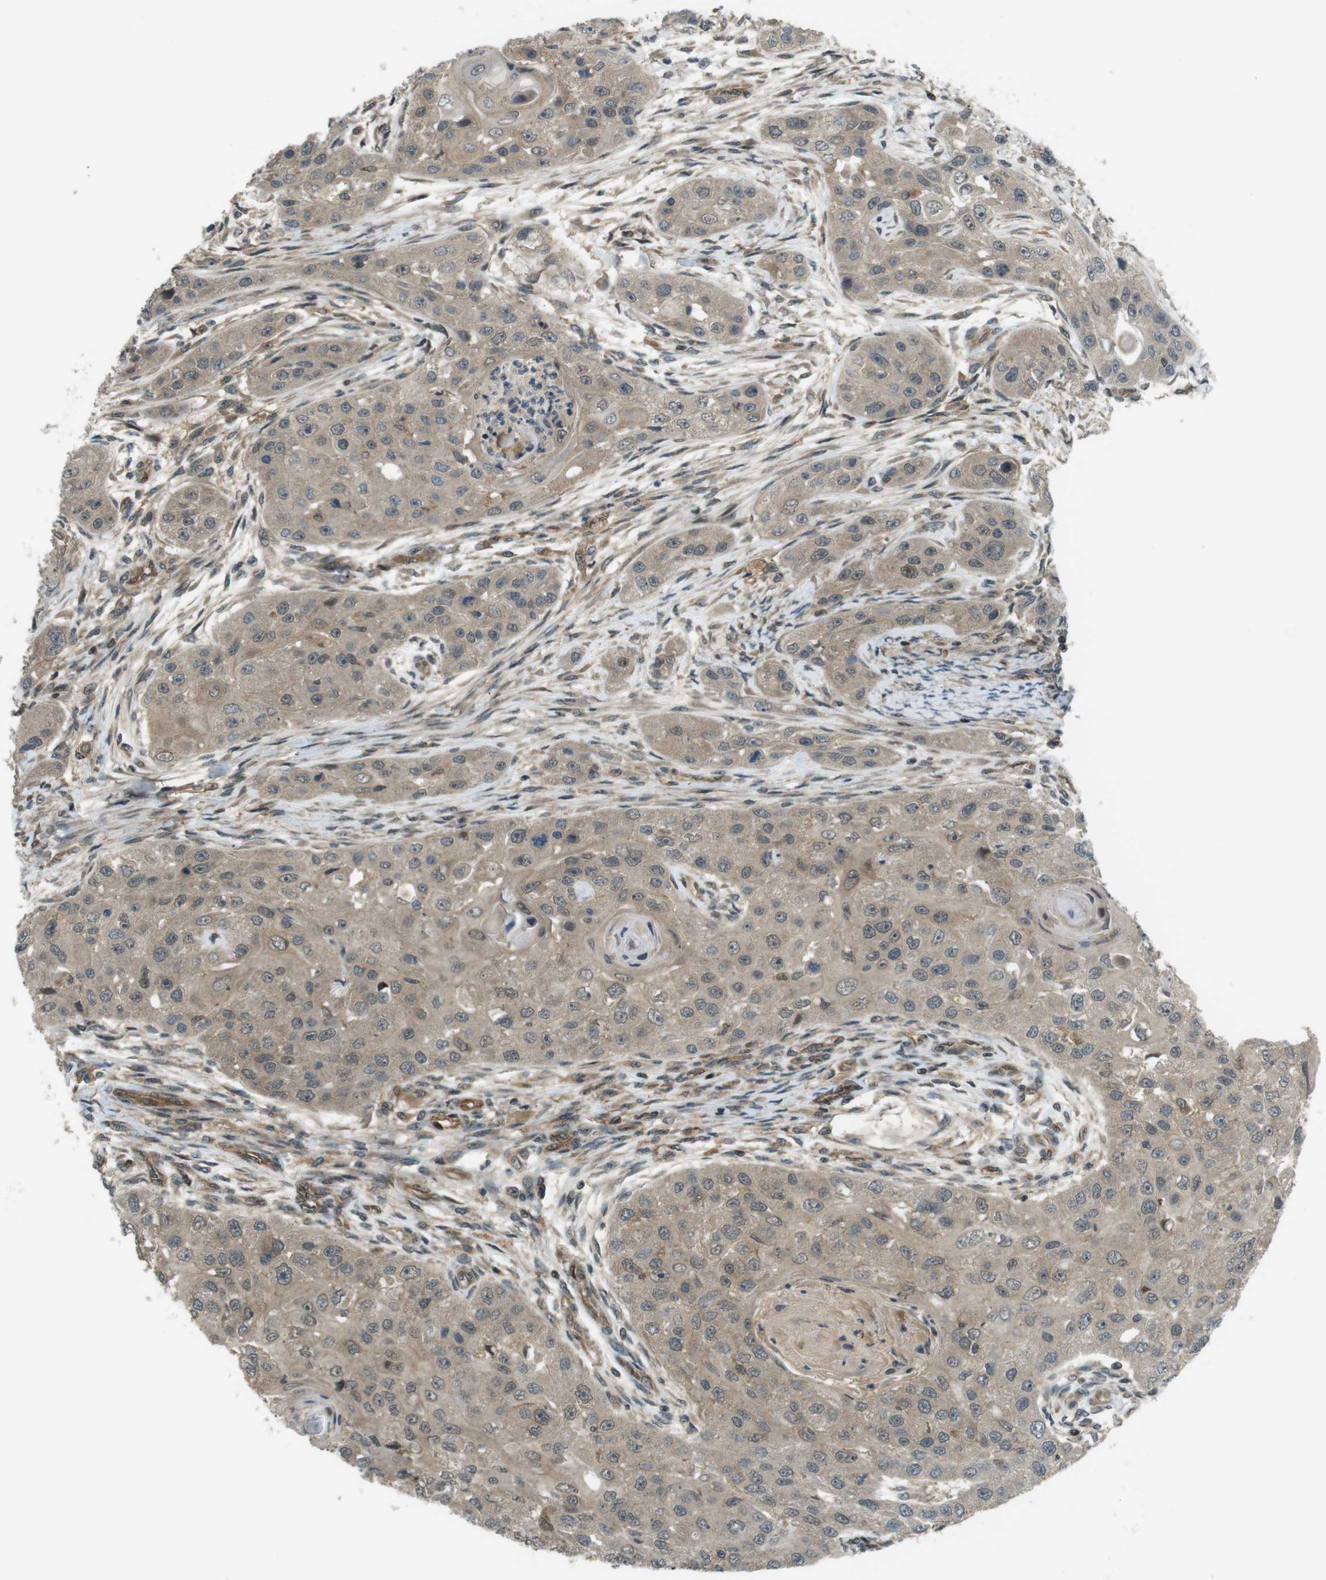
{"staining": {"intensity": "weak", "quantity": ">75%", "location": "cytoplasmic/membranous"}, "tissue": "head and neck cancer", "cell_type": "Tumor cells", "image_type": "cancer", "snomed": [{"axis": "morphology", "description": "Normal tissue, NOS"}, {"axis": "morphology", "description": "Squamous cell carcinoma, NOS"}, {"axis": "topography", "description": "Skeletal muscle"}, {"axis": "topography", "description": "Head-Neck"}], "caption": "Head and neck cancer (squamous cell carcinoma) stained with a brown dye displays weak cytoplasmic/membranous positive expression in approximately >75% of tumor cells.", "gene": "TIAM2", "patient": {"sex": "male", "age": 51}}